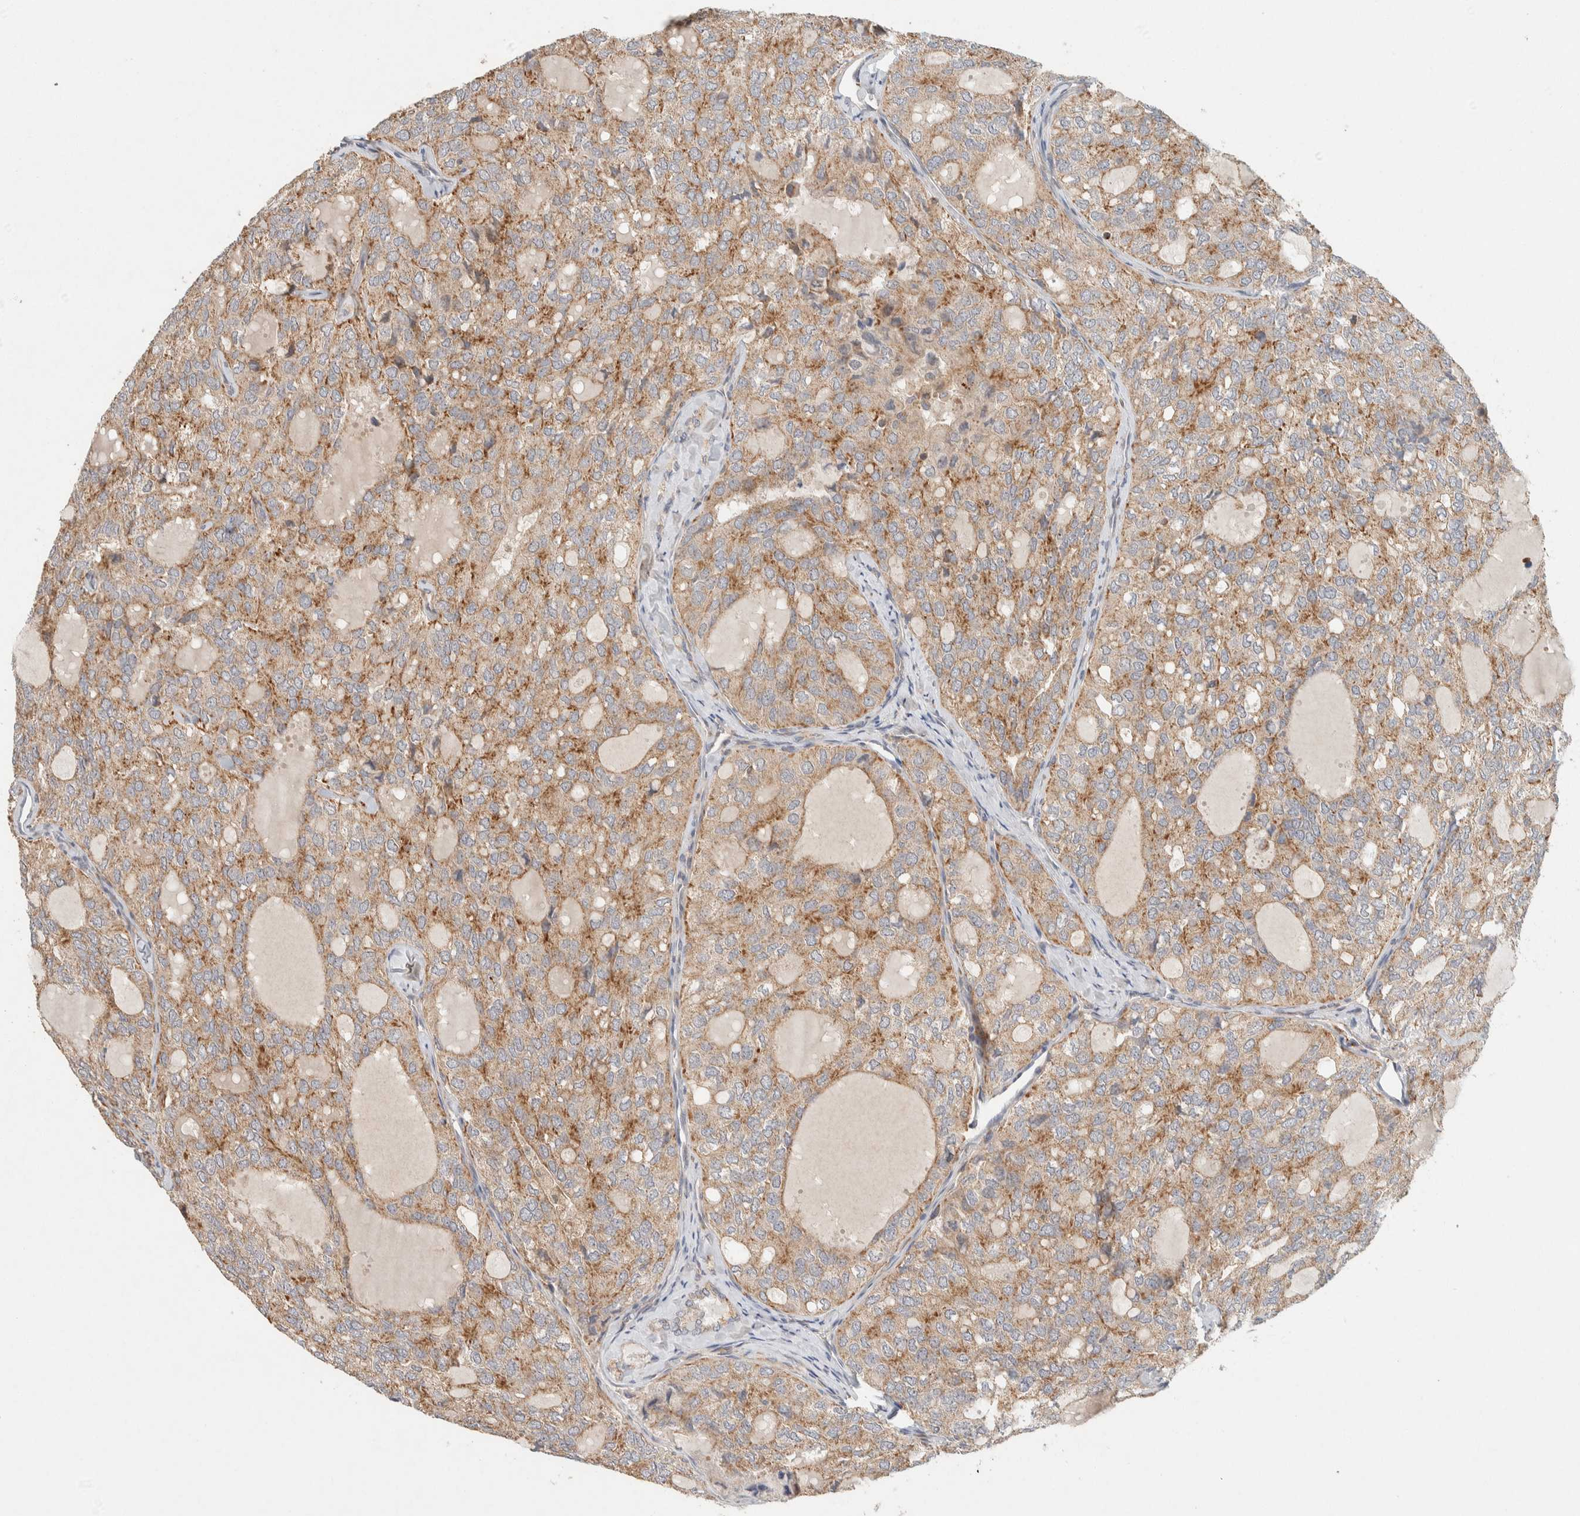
{"staining": {"intensity": "moderate", "quantity": ">75%", "location": "cytoplasmic/membranous"}, "tissue": "thyroid cancer", "cell_type": "Tumor cells", "image_type": "cancer", "snomed": [{"axis": "morphology", "description": "Follicular adenoma carcinoma, NOS"}, {"axis": "topography", "description": "Thyroid gland"}], "caption": "This histopathology image demonstrates IHC staining of human thyroid follicular adenoma carcinoma, with medium moderate cytoplasmic/membranous expression in about >75% of tumor cells.", "gene": "KIF9", "patient": {"sex": "male", "age": 75}}